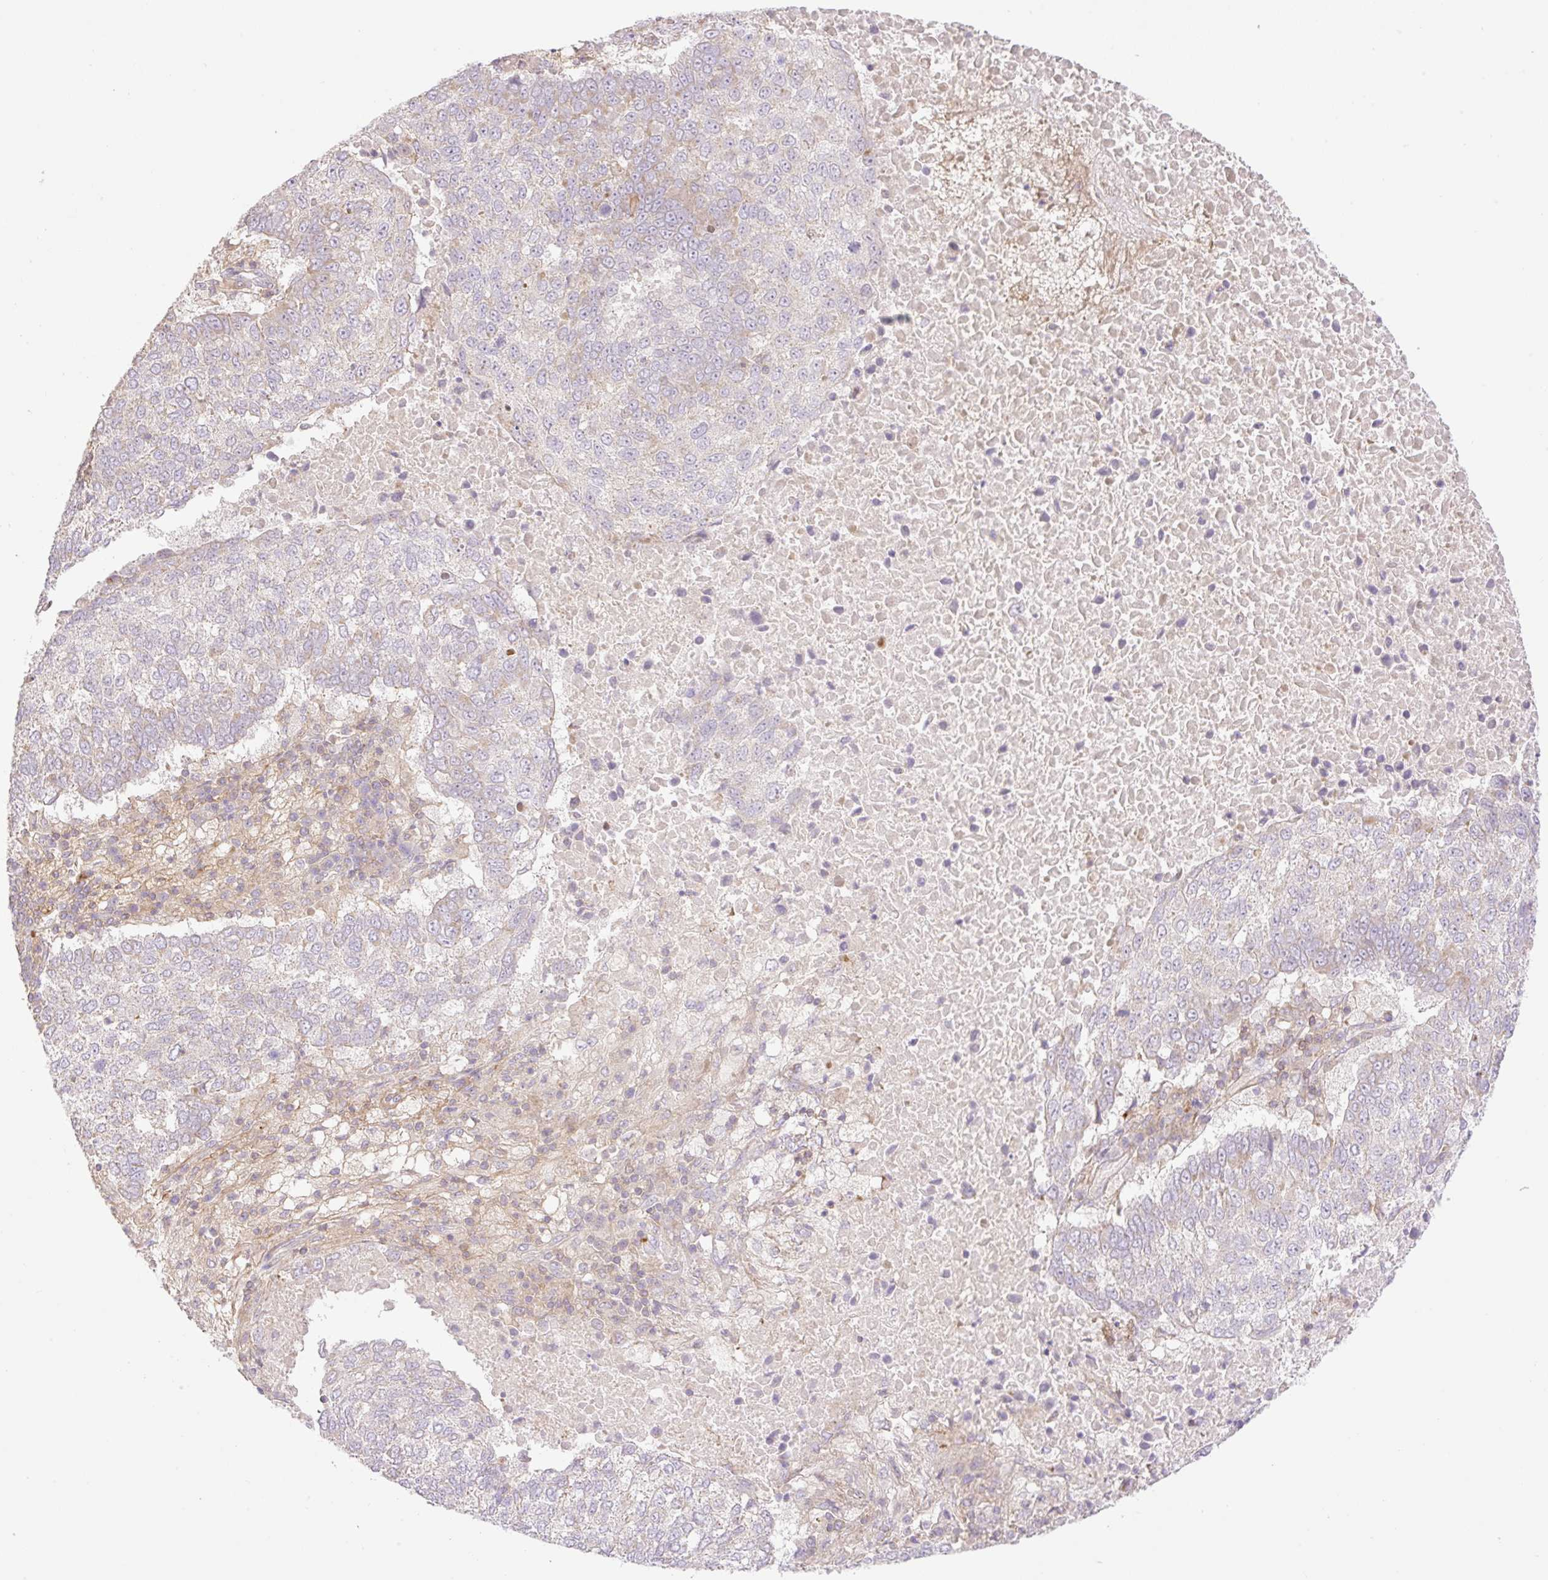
{"staining": {"intensity": "negative", "quantity": "none", "location": "none"}, "tissue": "lung cancer", "cell_type": "Tumor cells", "image_type": "cancer", "snomed": [{"axis": "morphology", "description": "Squamous cell carcinoma, NOS"}, {"axis": "topography", "description": "Lung"}], "caption": "This is an immunohistochemistry micrograph of lung cancer. There is no positivity in tumor cells.", "gene": "VPS25", "patient": {"sex": "male", "age": 73}}